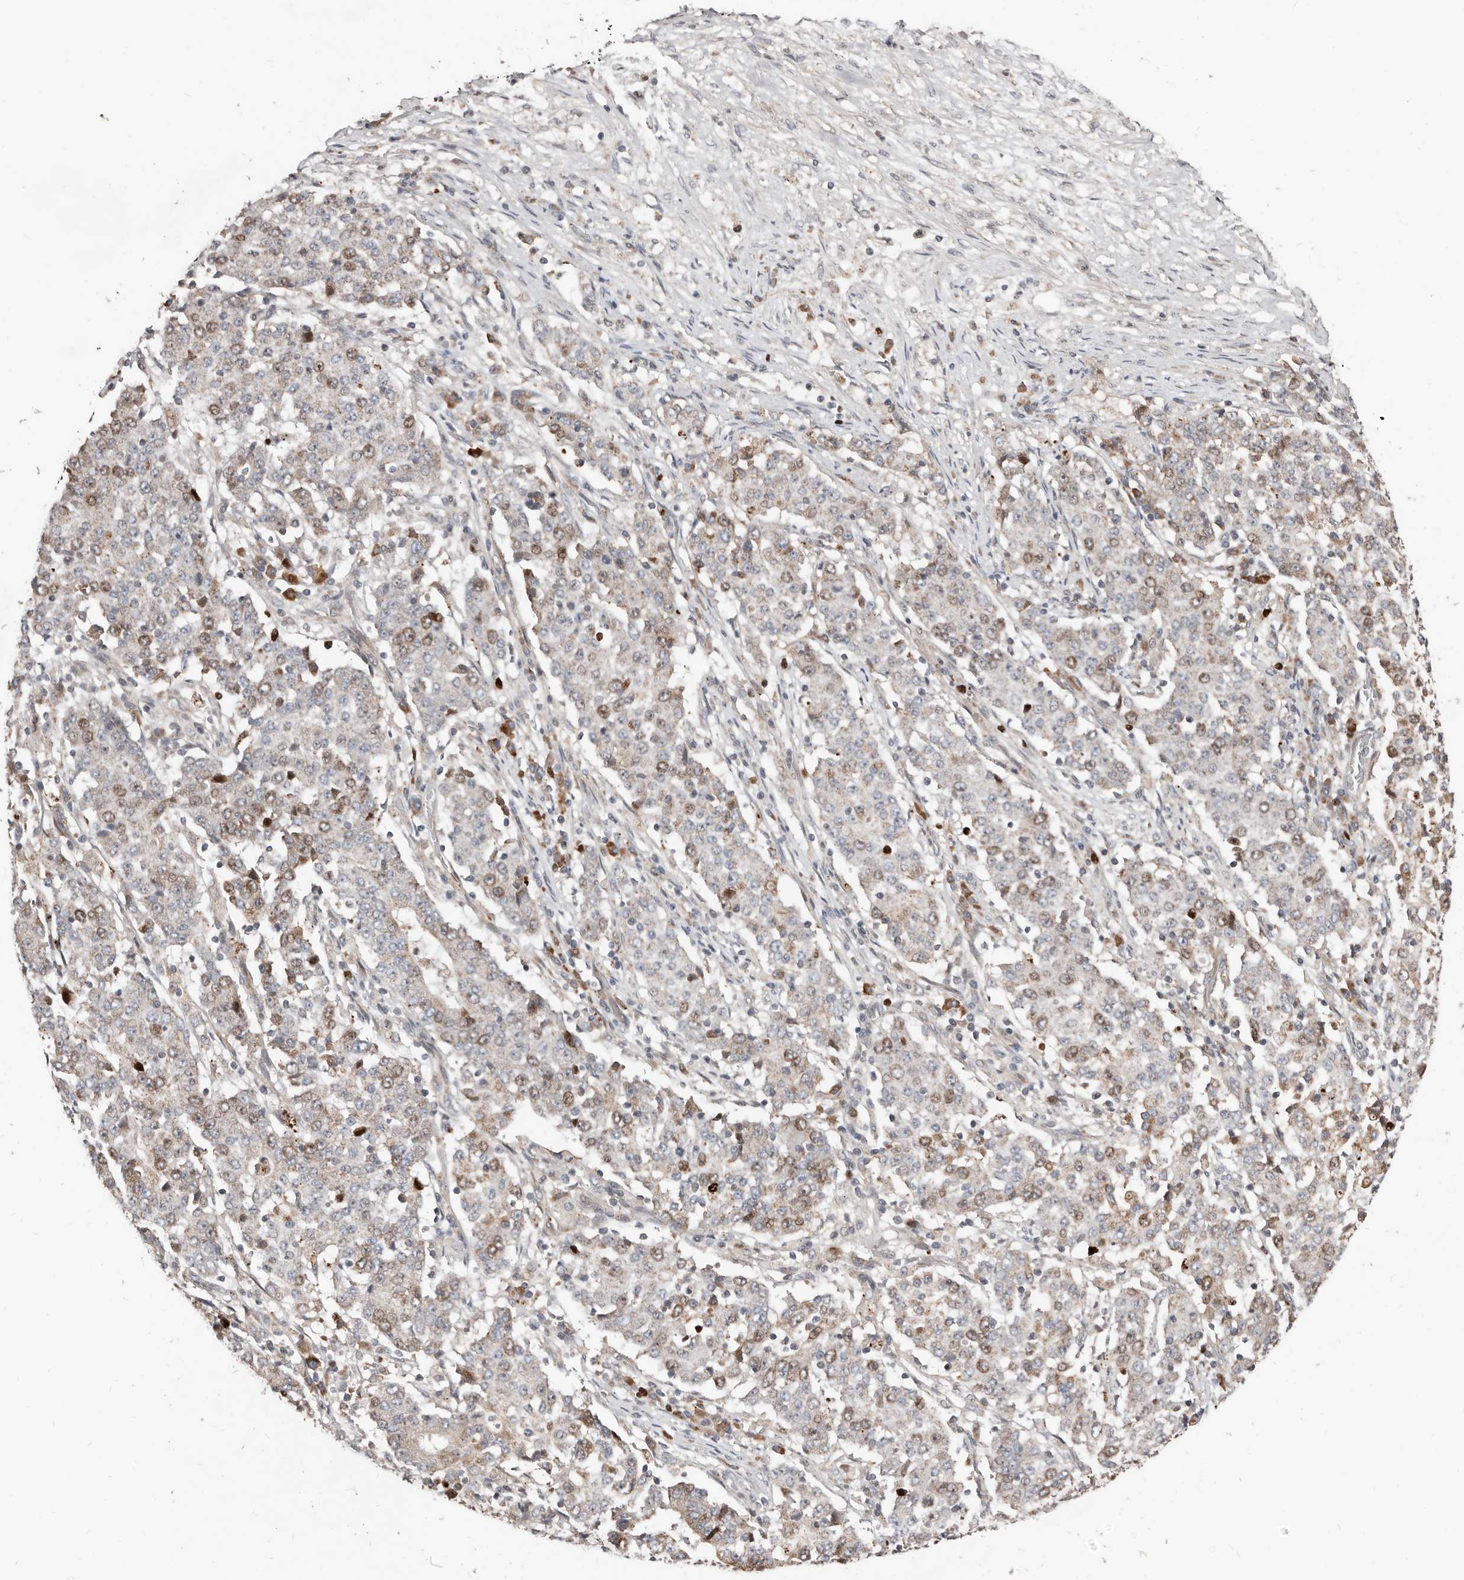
{"staining": {"intensity": "weak", "quantity": "25%-75%", "location": "cytoplasmic/membranous,nuclear"}, "tissue": "stomach cancer", "cell_type": "Tumor cells", "image_type": "cancer", "snomed": [{"axis": "morphology", "description": "Adenocarcinoma, NOS"}, {"axis": "topography", "description": "Stomach"}], "caption": "Approximately 25%-75% of tumor cells in human adenocarcinoma (stomach) show weak cytoplasmic/membranous and nuclear protein expression as visualized by brown immunohistochemical staining.", "gene": "SMYD4", "patient": {"sex": "male", "age": 59}}